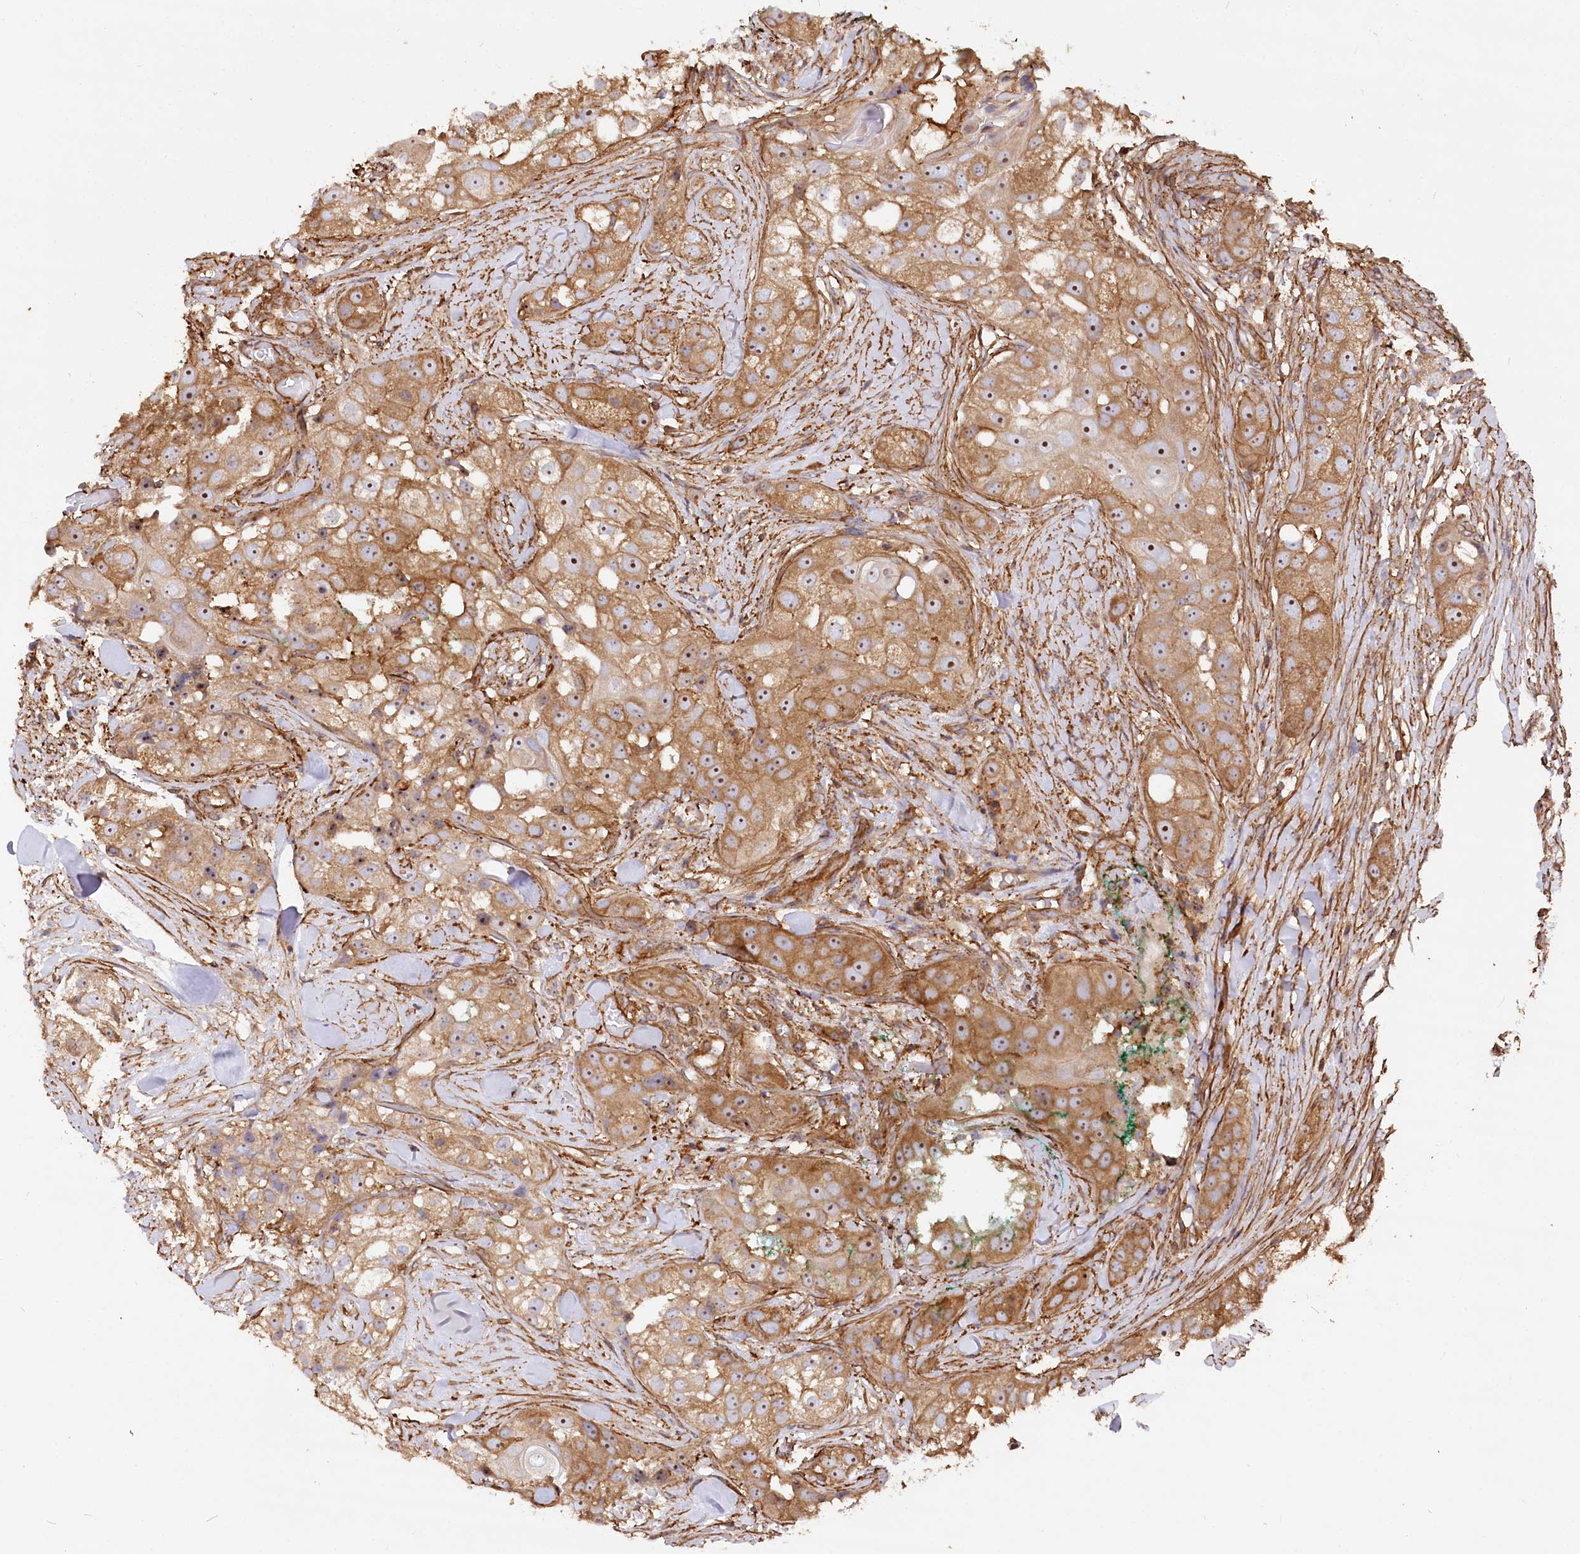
{"staining": {"intensity": "moderate", "quantity": ">75%", "location": "cytoplasmic/membranous,nuclear"}, "tissue": "head and neck cancer", "cell_type": "Tumor cells", "image_type": "cancer", "snomed": [{"axis": "morphology", "description": "Normal tissue, NOS"}, {"axis": "morphology", "description": "Squamous cell carcinoma, NOS"}, {"axis": "topography", "description": "Skeletal muscle"}, {"axis": "topography", "description": "Head-Neck"}], "caption": "This histopathology image reveals immunohistochemistry (IHC) staining of human squamous cell carcinoma (head and neck), with medium moderate cytoplasmic/membranous and nuclear staining in approximately >75% of tumor cells.", "gene": "WDR36", "patient": {"sex": "male", "age": 51}}